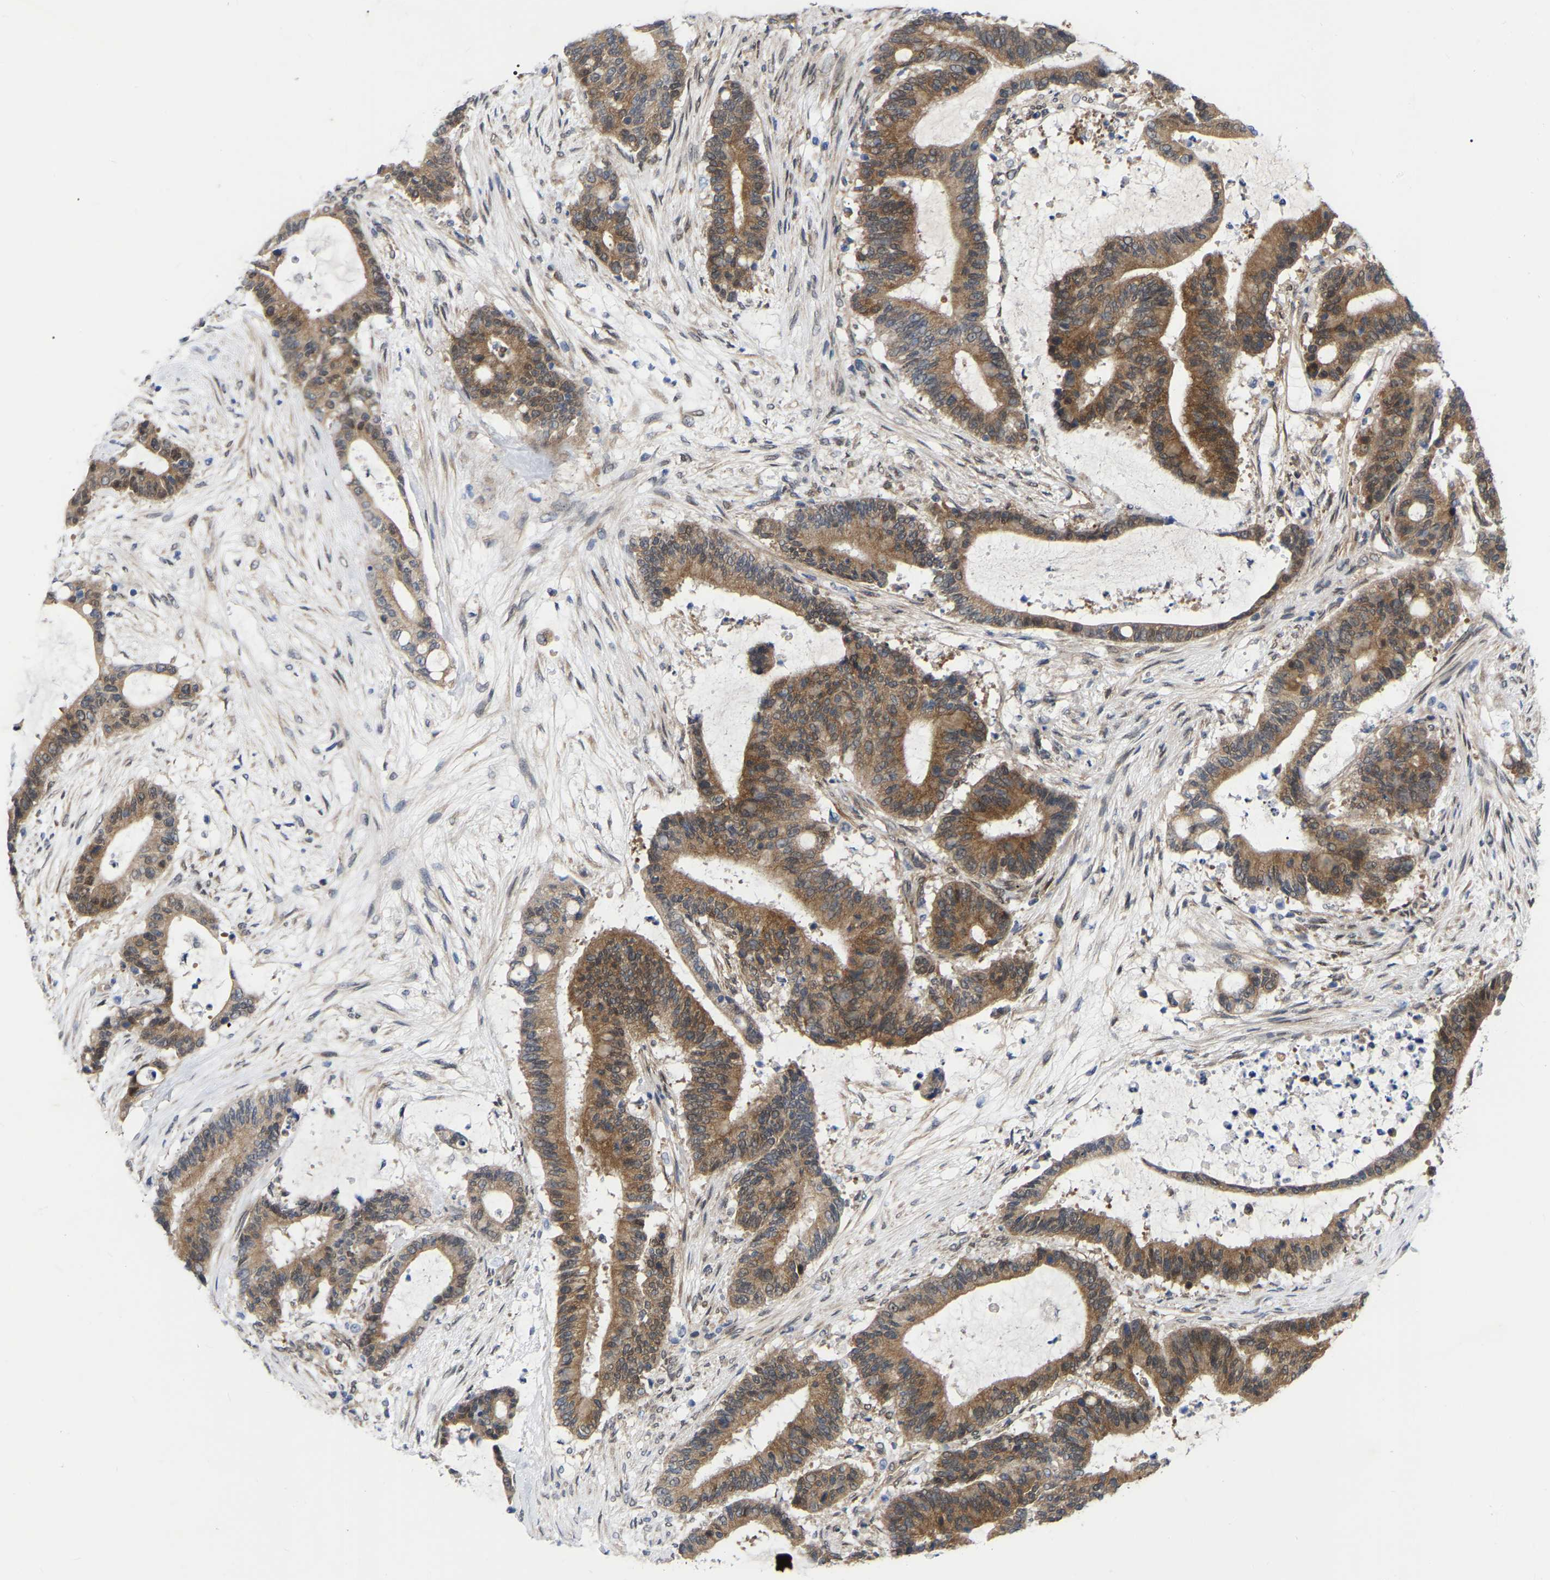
{"staining": {"intensity": "moderate", "quantity": ">75%", "location": "cytoplasmic/membranous"}, "tissue": "liver cancer", "cell_type": "Tumor cells", "image_type": "cancer", "snomed": [{"axis": "morphology", "description": "Cholangiocarcinoma"}, {"axis": "topography", "description": "Liver"}], "caption": "IHC photomicrograph of human liver cancer stained for a protein (brown), which exhibits medium levels of moderate cytoplasmic/membranous expression in about >75% of tumor cells.", "gene": "UBE4B", "patient": {"sex": "female", "age": 73}}